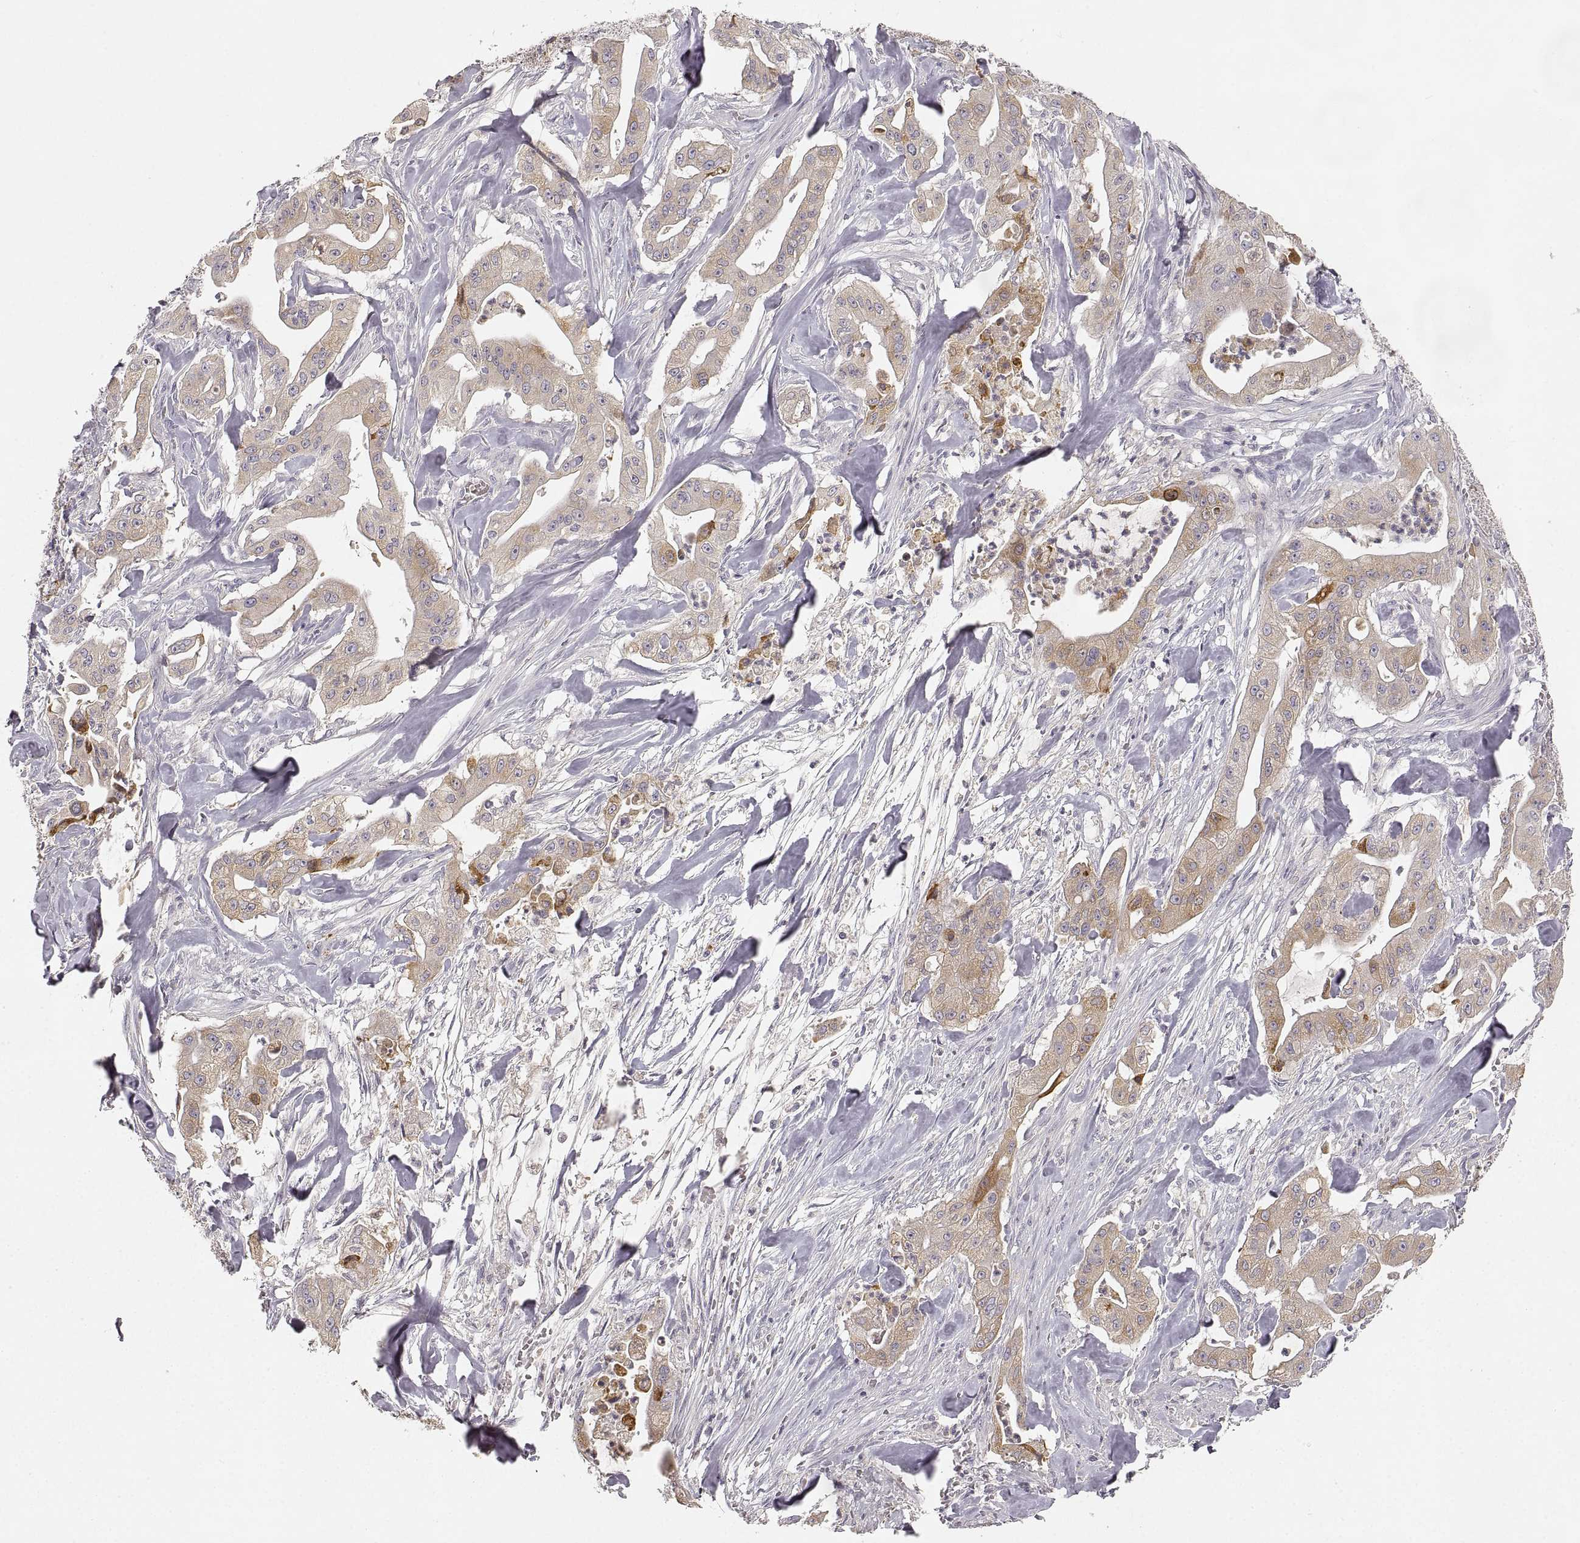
{"staining": {"intensity": "moderate", "quantity": "25%-75%", "location": "cytoplasmic/membranous"}, "tissue": "pancreatic cancer", "cell_type": "Tumor cells", "image_type": "cancer", "snomed": [{"axis": "morphology", "description": "Normal tissue, NOS"}, {"axis": "morphology", "description": "Inflammation, NOS"}, {"axis": "morphology", "description": "Adenocarcinoma, NOS"}, {"axis": "topography", "description": "Pancreas"}], "caption": "A micrograph showing moderate cytoplasmic/membranous expression in about 25%-75% of tumor cells in pancreatic cancer, as visualized by brown immunohistochemical staining.", "gene": "RUNDC3A", "patient": {"sex": "male", "age": 57}}